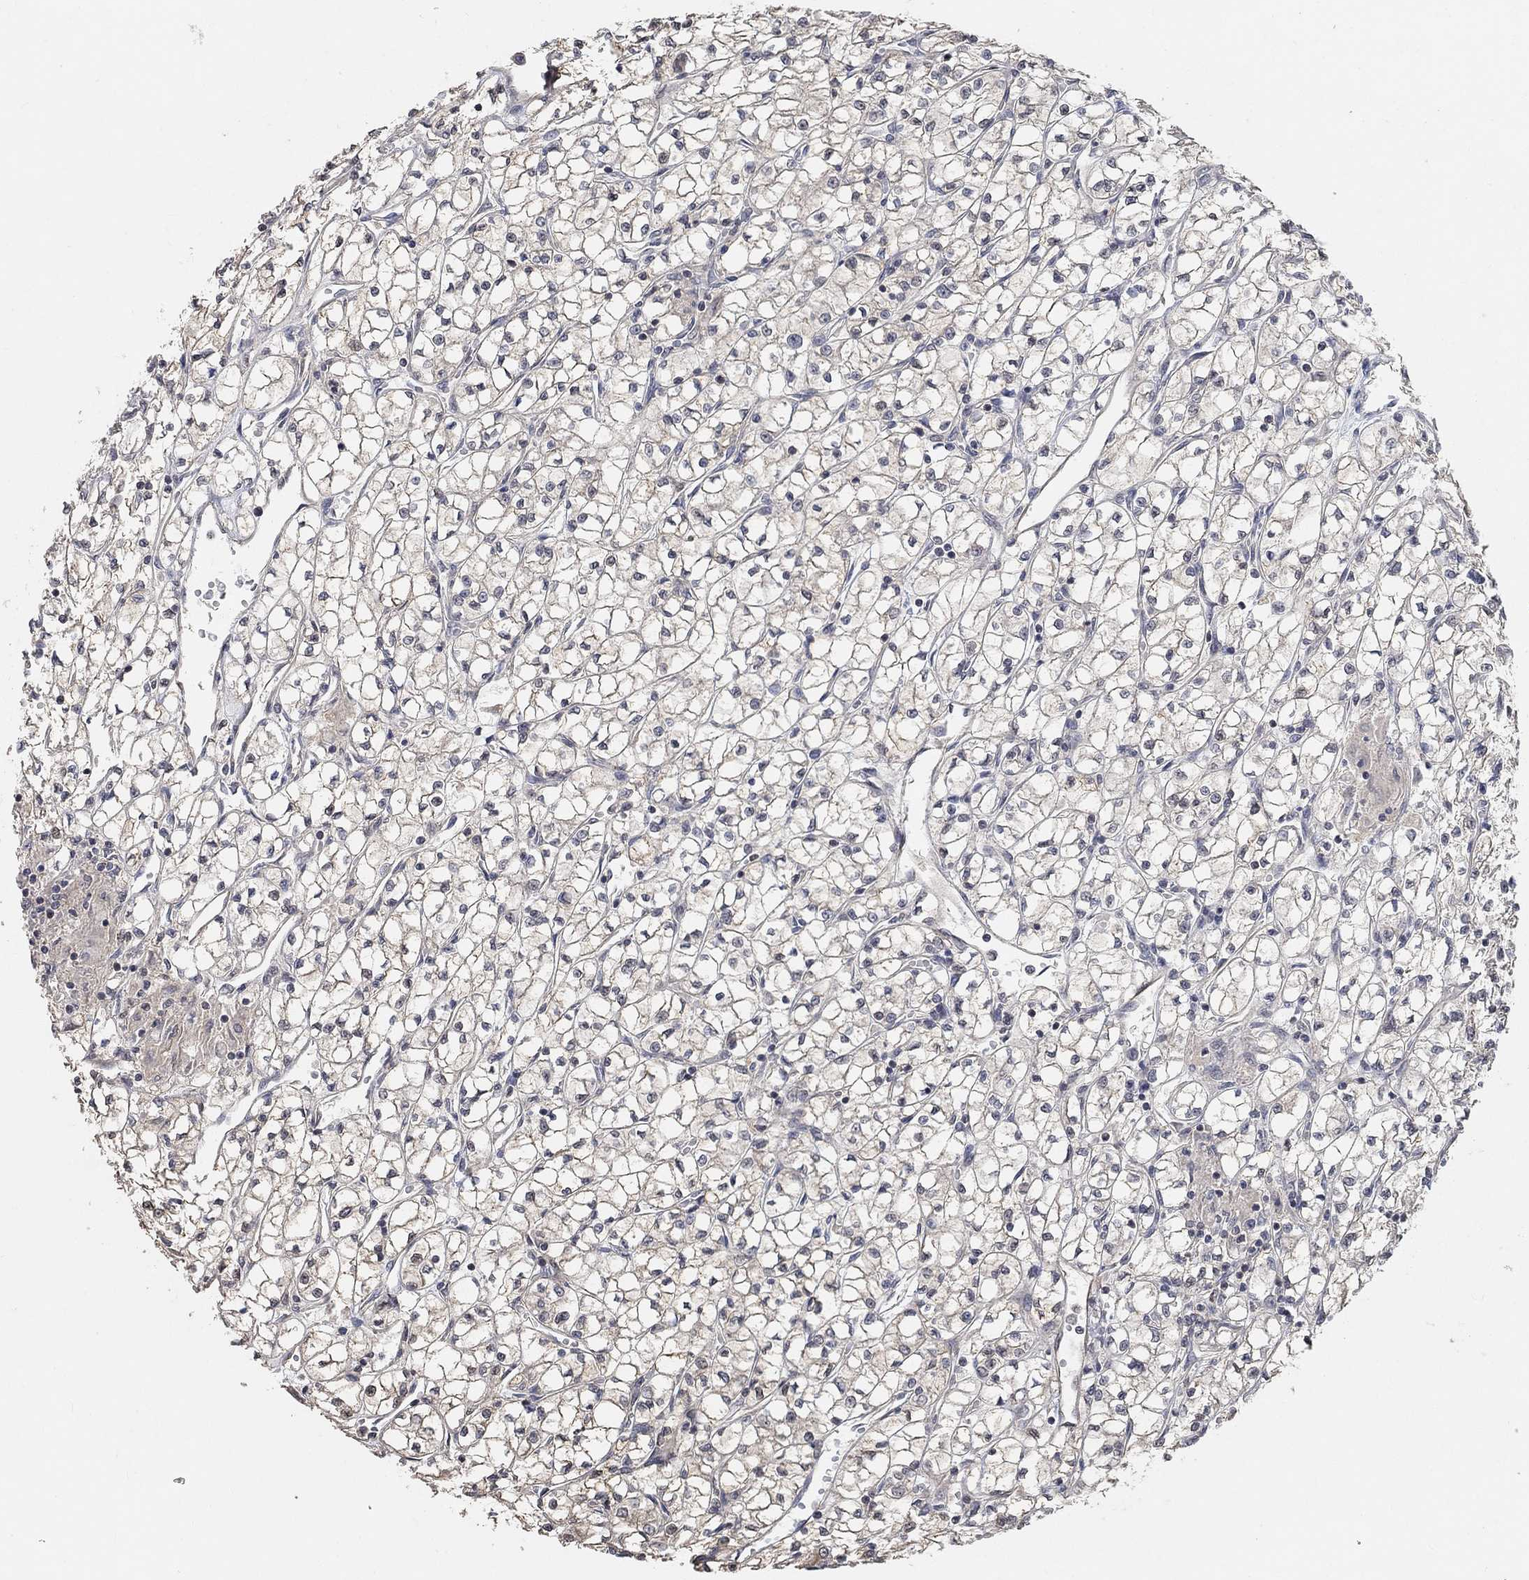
{"staining": {"intensity": "negative", "quantity": "none", "location": "none"}, "tissue": "renal cancer", "cell_type": "Tumor cells", "image_type": "cancer", "snomed": [{"axis": "morphology", "description": "Adenocarcinoma, NOS"}, {"axis": "topography", "description": "Kidney"}], "caption": "This is an immunohistochemistry (IHC) histopathology image of renal cancer. There is no positivity in tumor cells.", "gene": "UNC5B", "patient": {"sex": "female", "age": 64}}